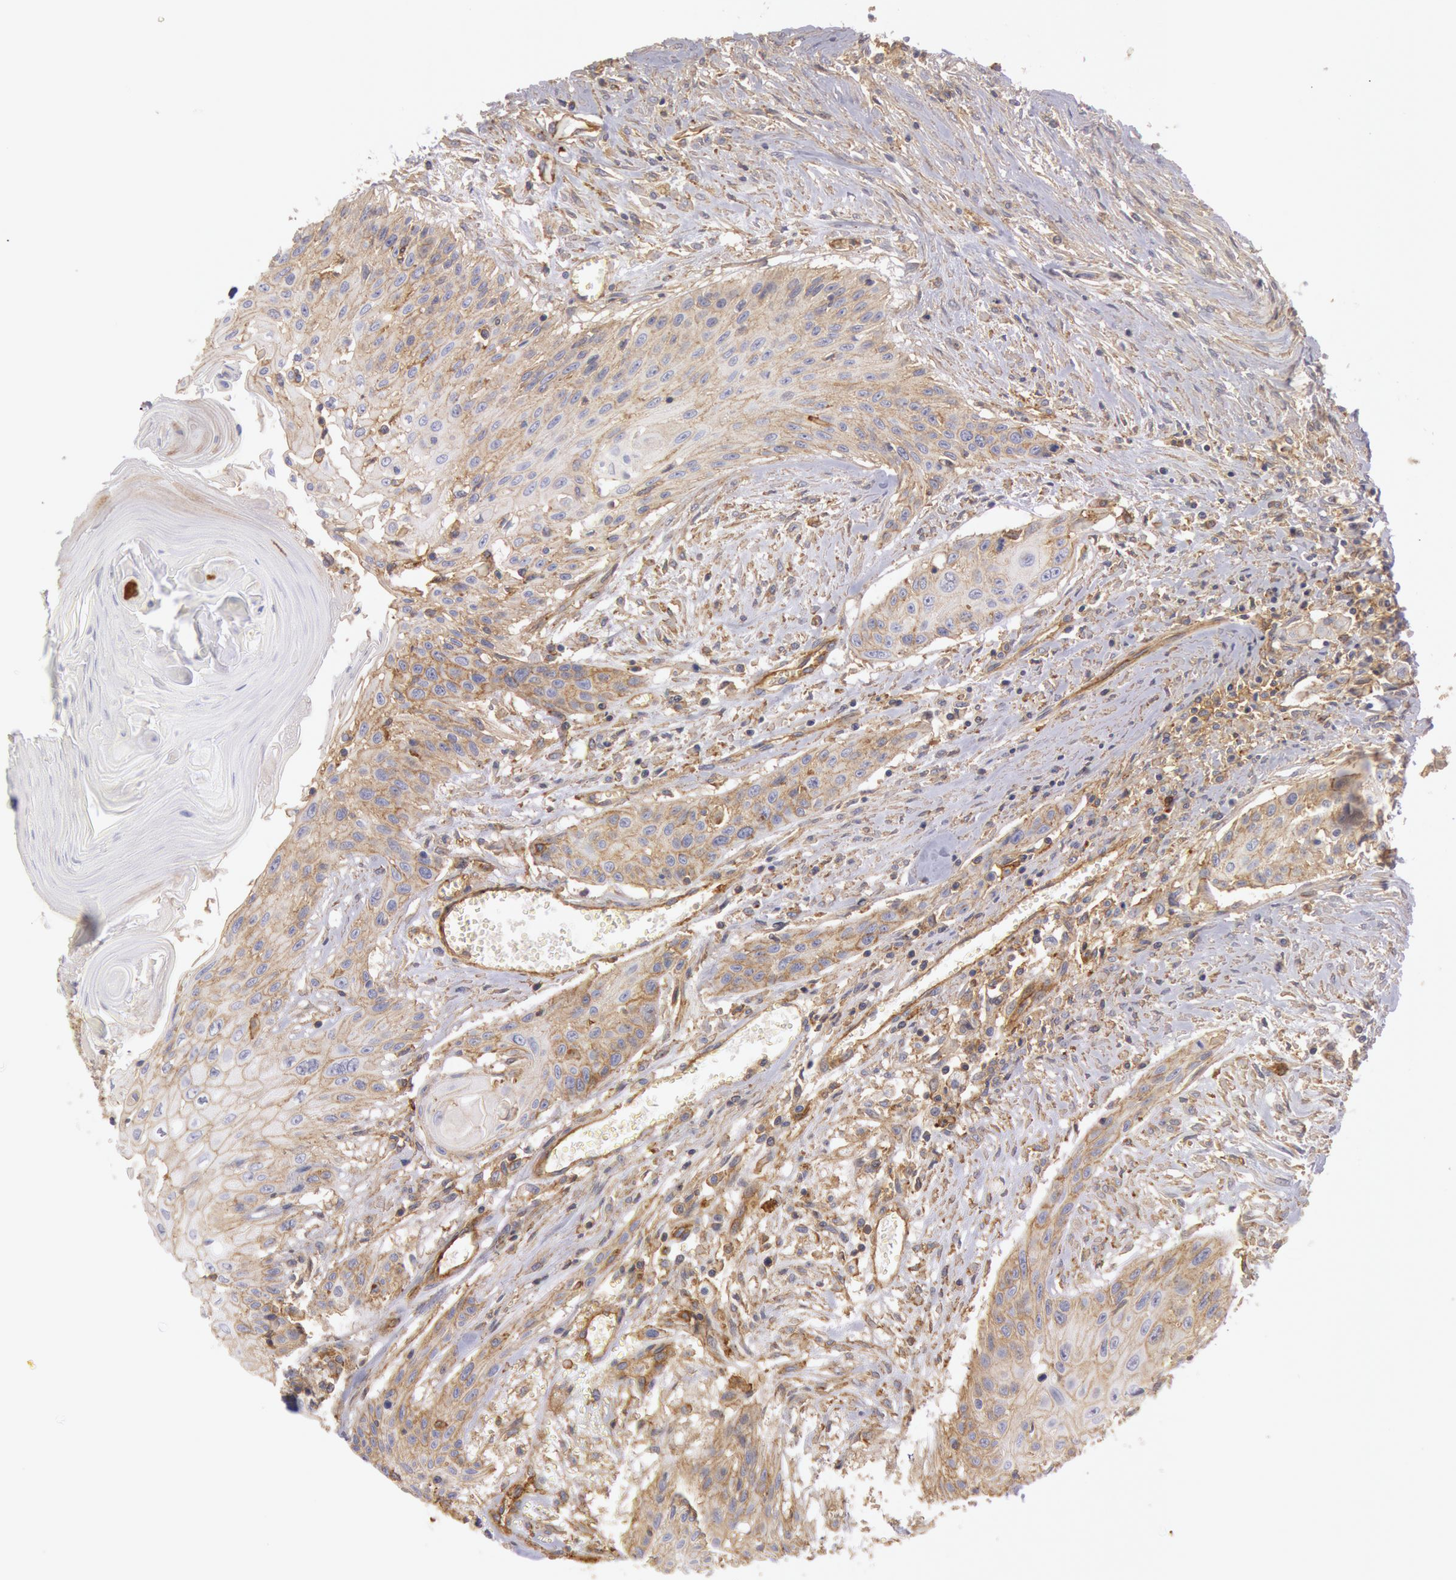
{"staining": {"intensity": "weak", "quantity": ">75%", "location": "cytoplasmic/membranous"}, "tissue": "head and neck cancer", "cell_type": "Tumor cells", "image_type": "cancer", "snomed": [{"axis": "morphology", "description": "Squamous cell carcinoma, NOS"}, {"axis": "morphology", "description": "Squamous cell carcinoma, metastatic, NOS"}, {"axis": "topography", "description": "Lymph node"}, {"axis": "topography", "description": "Salivary gland"}, {"axis": "topography", "description": "Head-Neck"}], "caption": "Immunohistochemical staining of head and neck cancer (metastatic squamous cell carcinoma) exhibits low levels of weak cytoplasmic/membranous staining in approximately >75% of tumor cells. The protein of interest is stained brown, and the nuclei are stained in blue (DAB (3,3'-diaminobenzidine) IHC with brightfield microscopy, high magnification).", "gene": "SNAP23", "patient": {"sex": "female", "age": 74}}